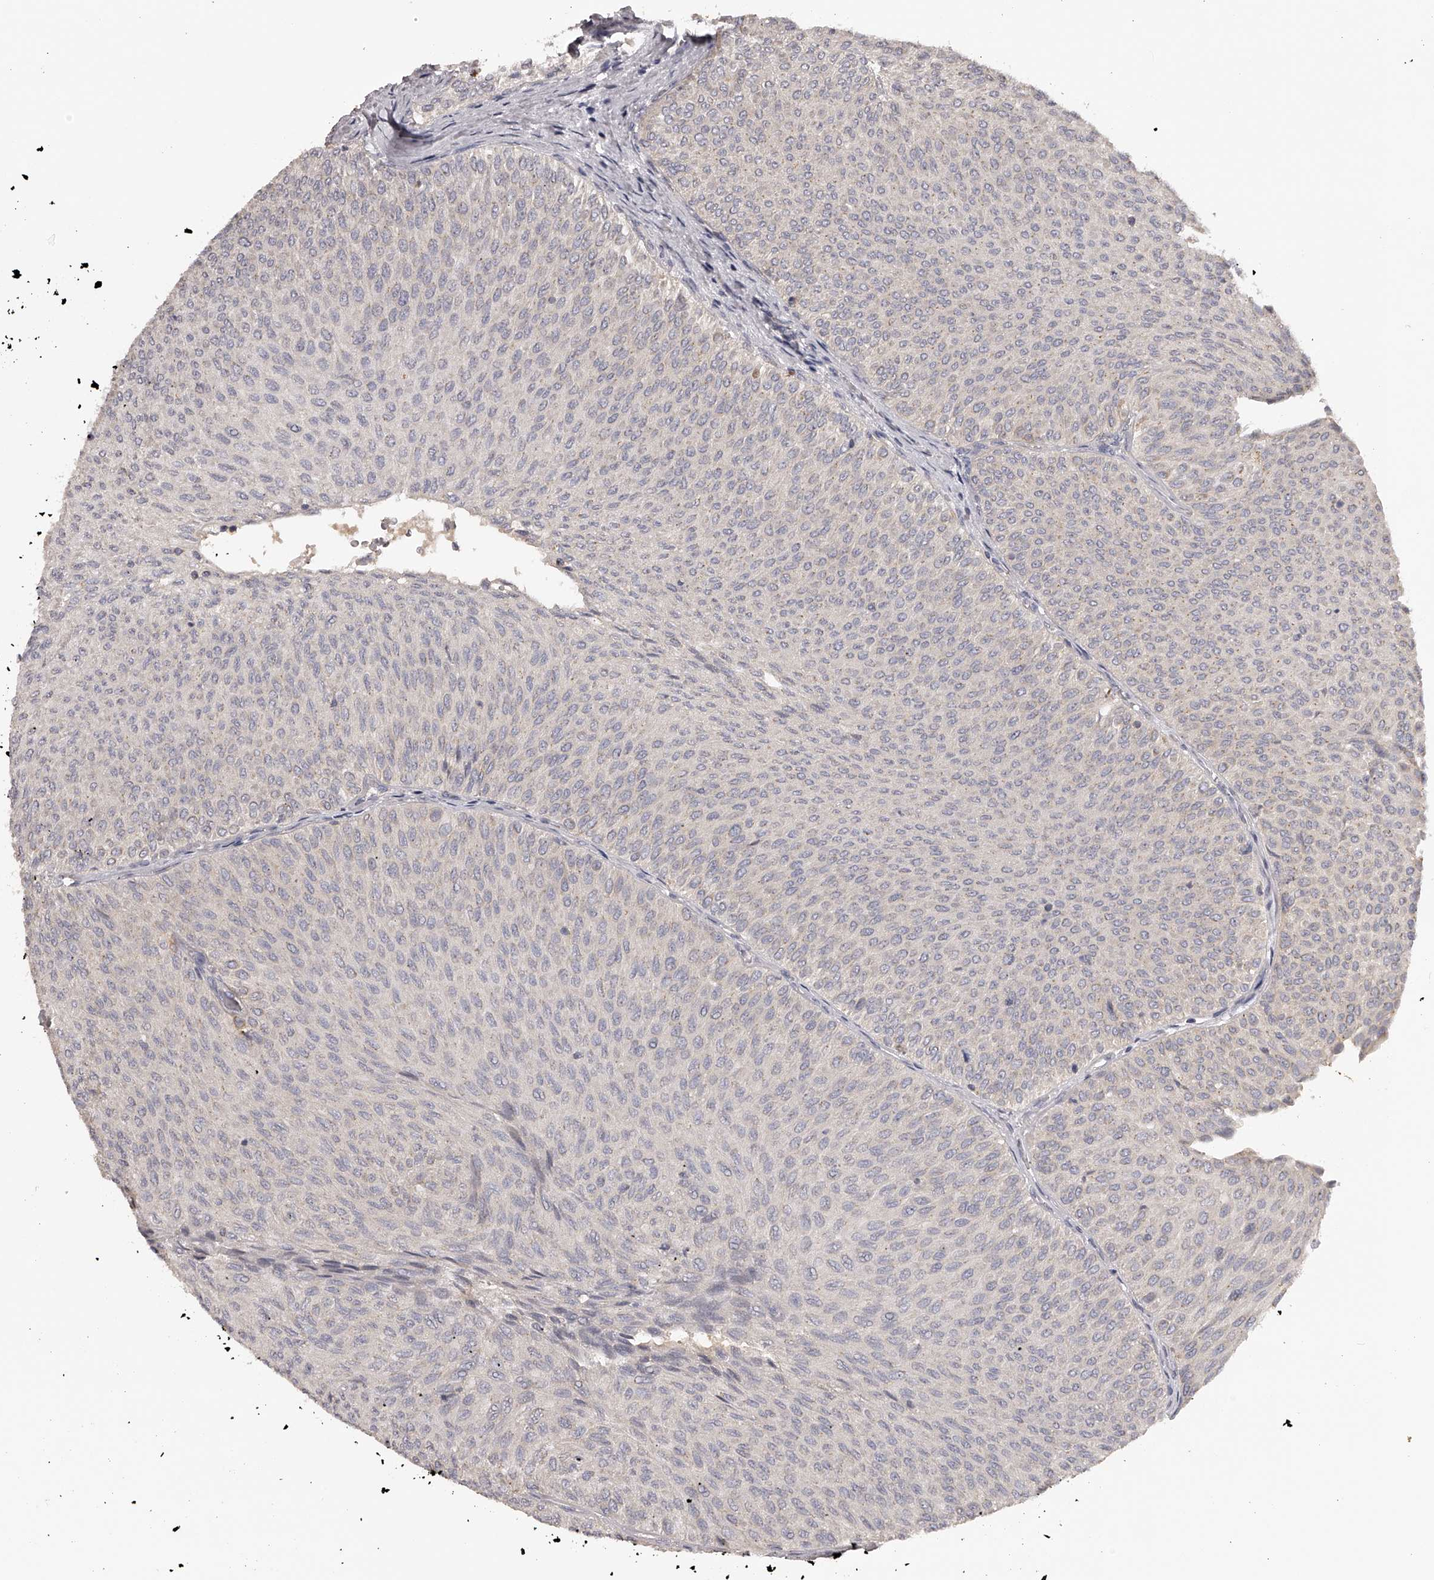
{"staining": {"intensity": "negative", "quantity": "none", "location": "none"}, "tissue": "urothelial cancer", "cell_type": "Tumor cells", "image_type": "cancer", "snomed": [{"axis": "morphology", "description": "Urothelial carcinoma, Low grade"}, {"axis": "topography", "description": "Urinary bladder"}], "caption": "This is a photomicrograph of immunohistochemistry (IHC) staining of urothelial carcinoma (low-grade), which shows no positivity in tumor cells.", "gene": "TNN", "patient": {"sex": "male", "age": 78}}